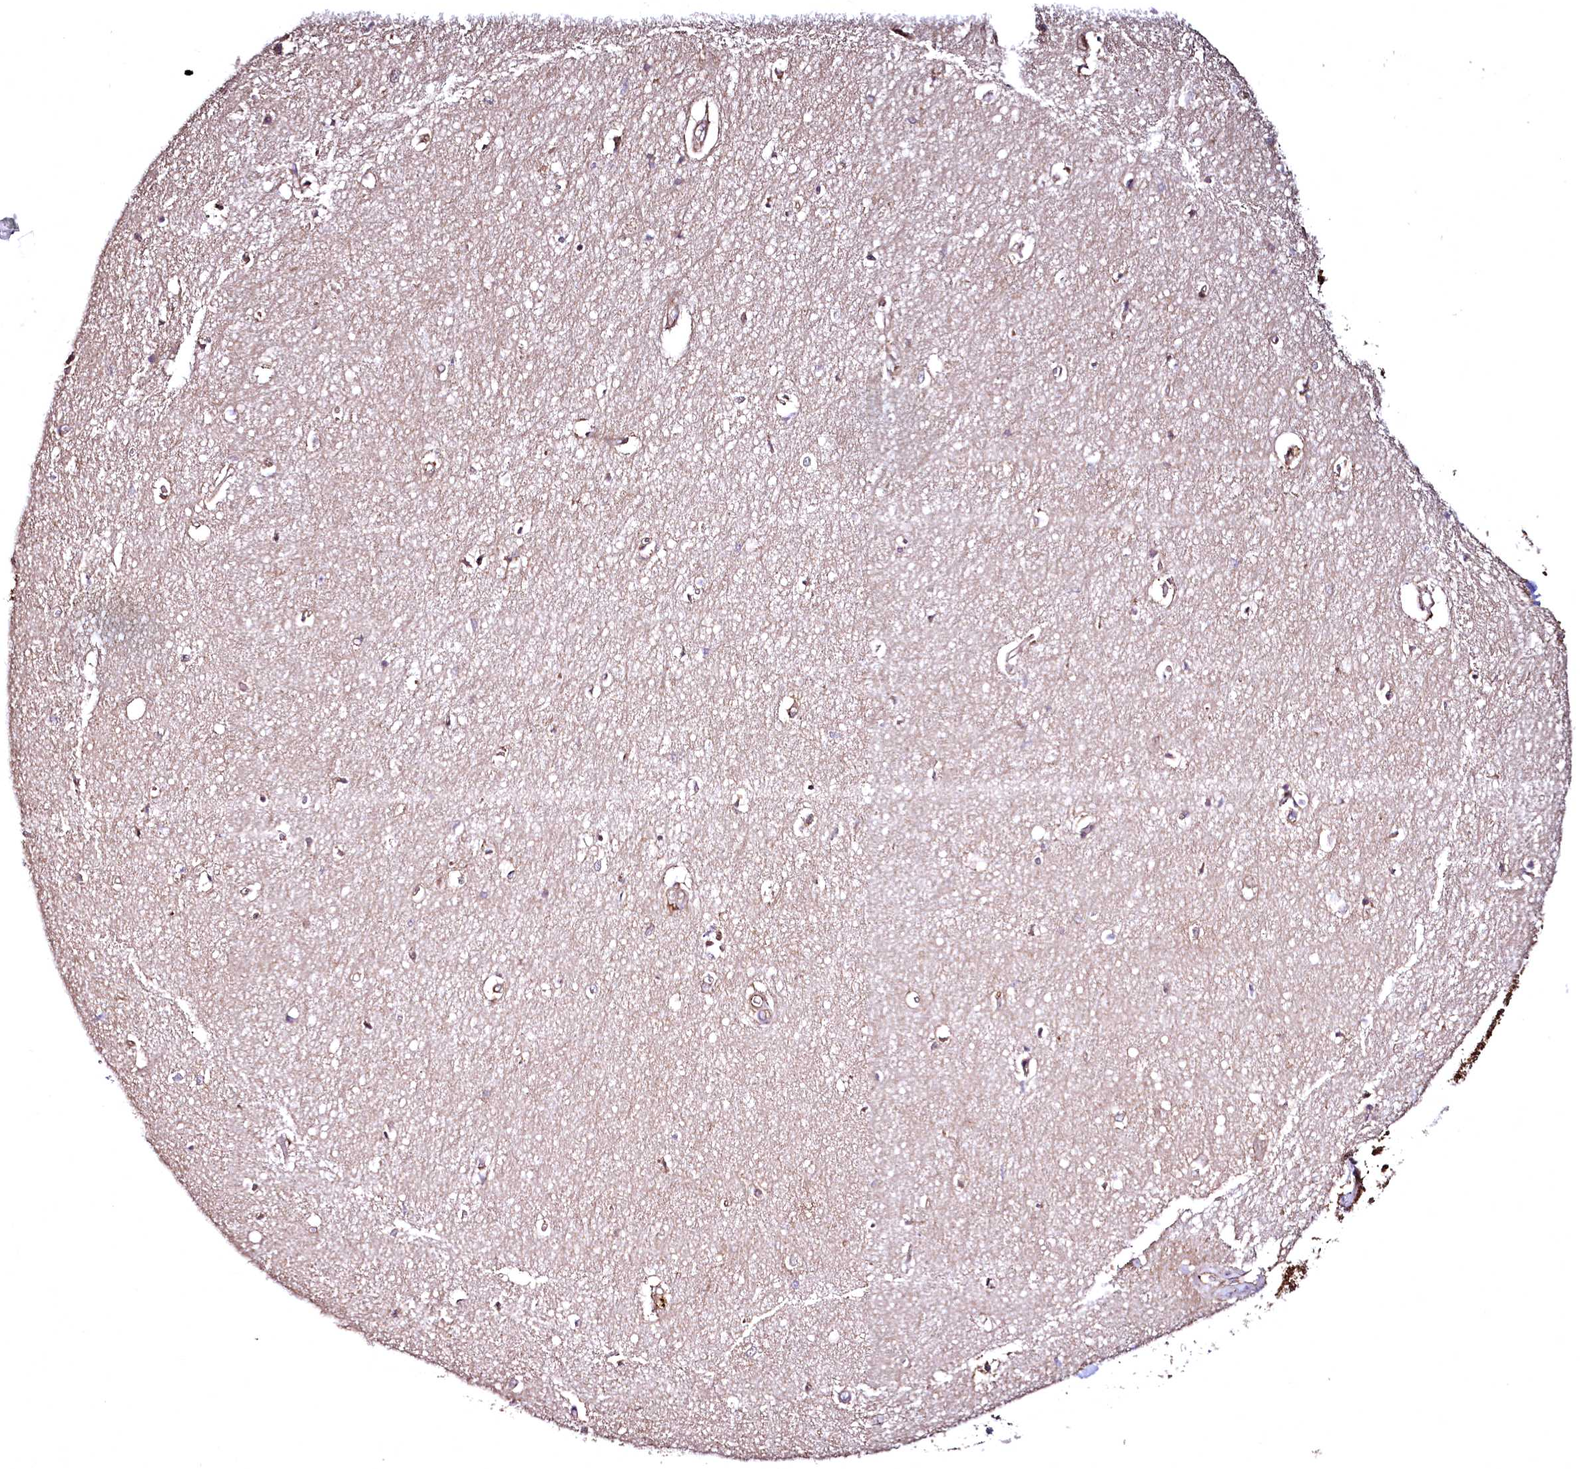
{"staining": {"intensity": "moderate", "quantity": "<25%", "location": "nuclear"}, "tissue": "hippocampus", "cell_type": "Glial cells", "image_type": "normal", "snomed": [{"axis": "morphology", "description": "Normal tissue, NOS"}, {"axis": "topography", "description": "Hippocampus"}], "caption": "Immunohistochemistry (IHC) (DAB) staining of benign hippocampus shows moderate nuclear protein staining in approximately <25% of glial cells.", "gene": "TBCEL", "patient": {"sex": "female", "age": 64}}